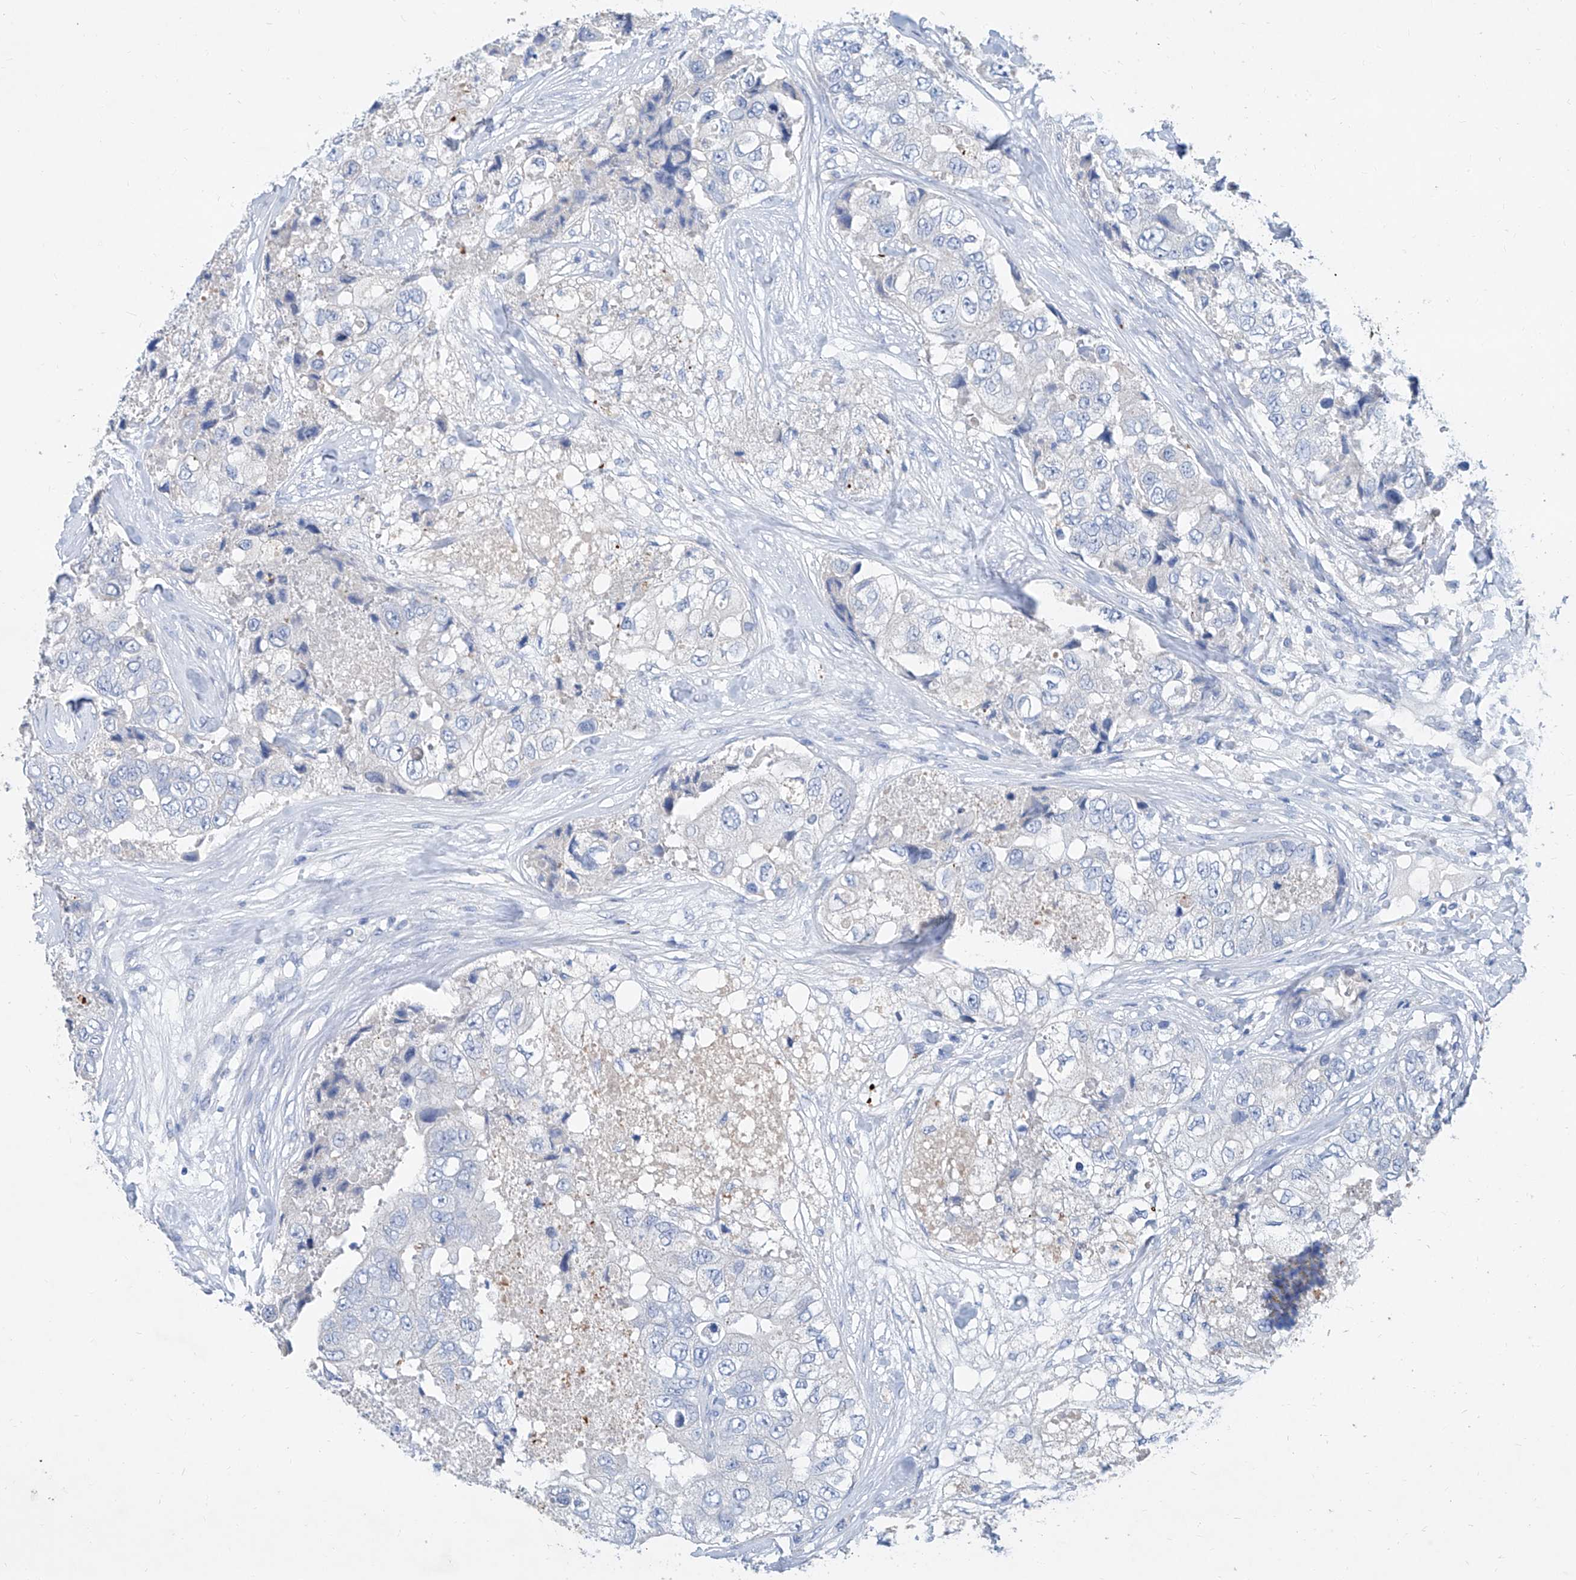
{"staining": {"intensity": "negative", "quantity": "none", "location": "none"}, "tissue": "breast cancer", "cell_type": "Tumor cells", "image_type": "cancer", "snomed": [{"axis": "morphology", "description": "Duct carcinoma"}, {"axis": "topography", "description": "Breast"}], "caption": "Immunohistochemistry photomicrograph of human breast cancer stained for a protein (brown), which displays no expression in tumor cells.", "gene": "SLC25A29", "patient": {"sex": "female", "age": 62}}